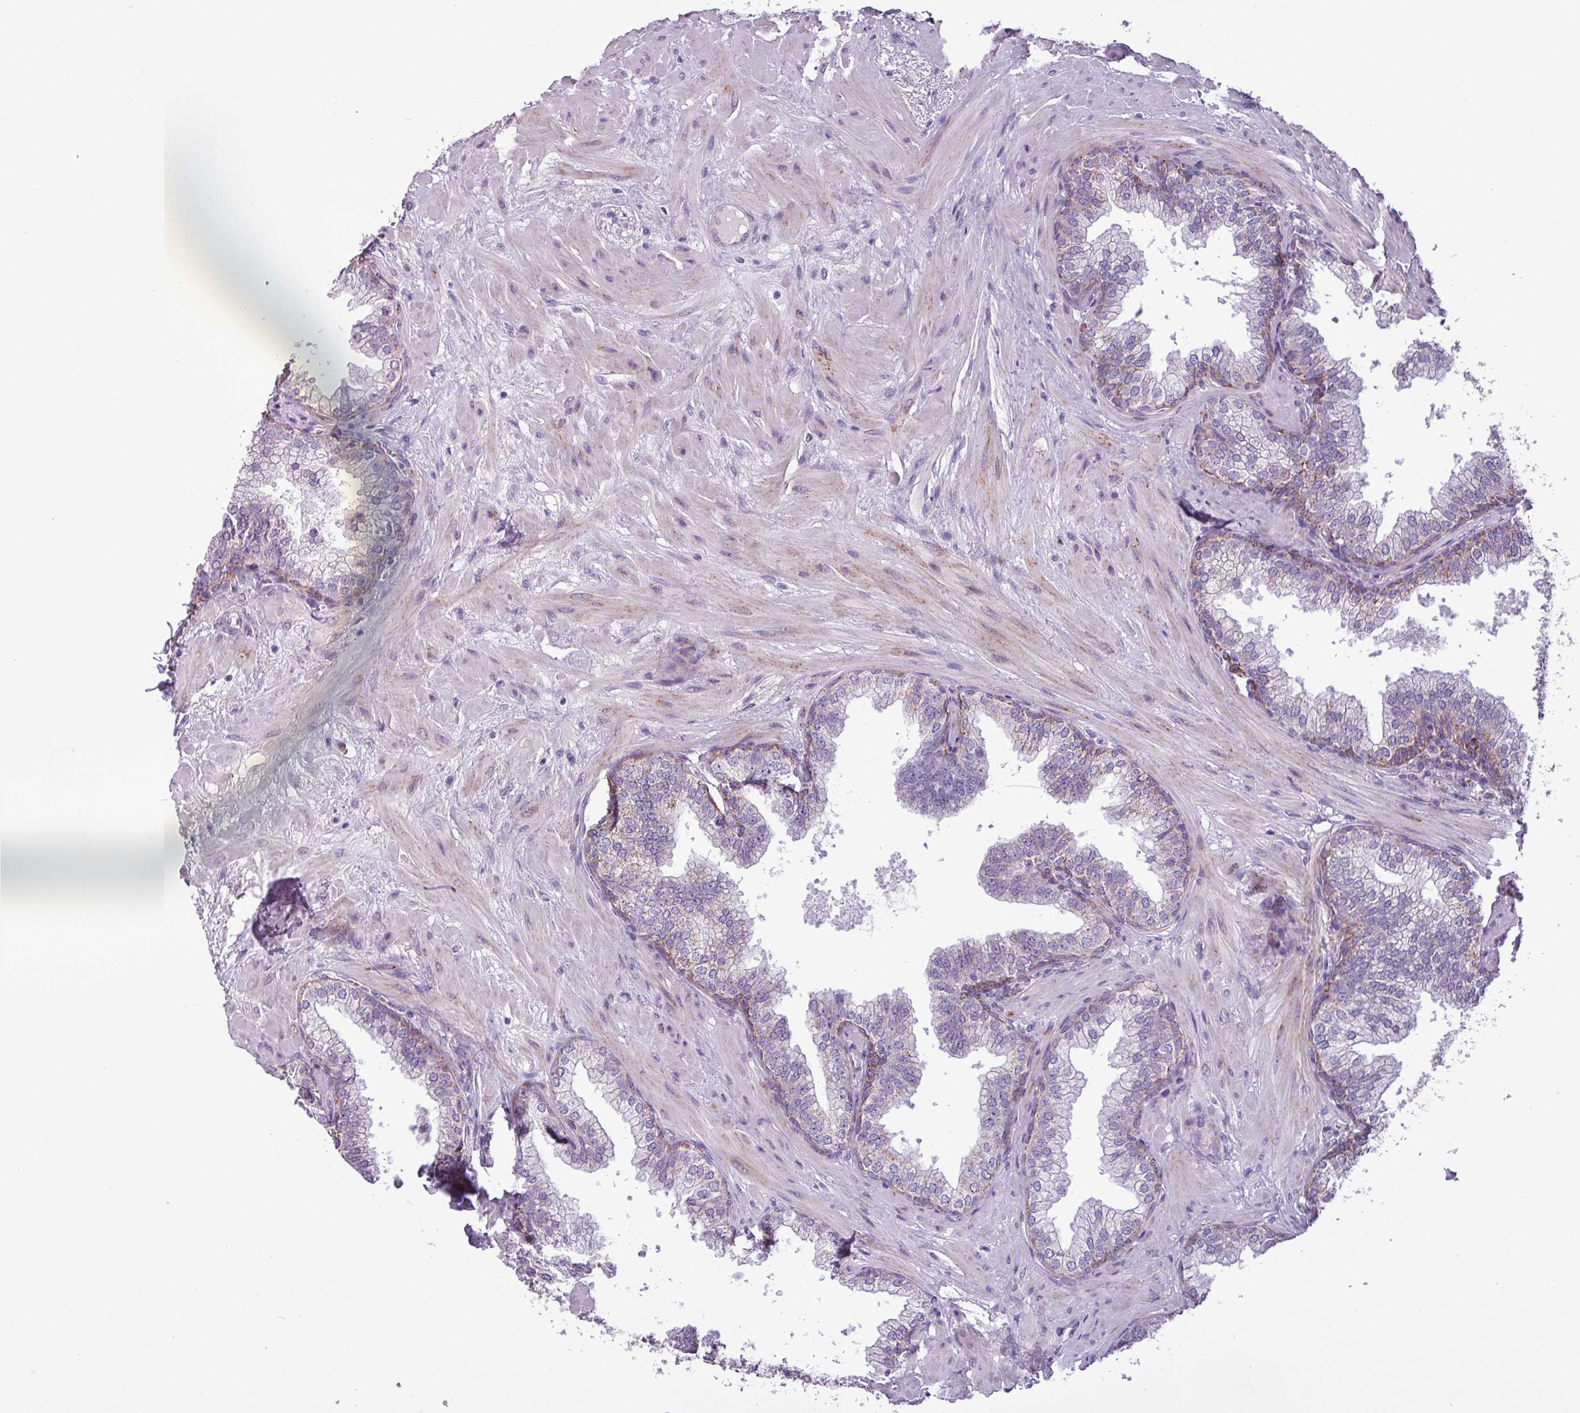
{"staining": {"intensity": "moderate", "quantity": "25%-75%", "location": "cytoplasmic/membranous"}, "tissue": "prostate", "cell_type": "Glandular cells", "image_type": "normal", "snomed": [{"axis": "morphology", "description": "Normal tissue, NOS"}, {"axis": "topography", "description": "Prostate"}], "caption": "Protein analysis of unremarkable prostate shows moderate cytoplasmic/membranous expression in approximately 25%-75% of glandular cells.", "gene": "ZNF667", "patient": {"sex": "male", "age": 60}}